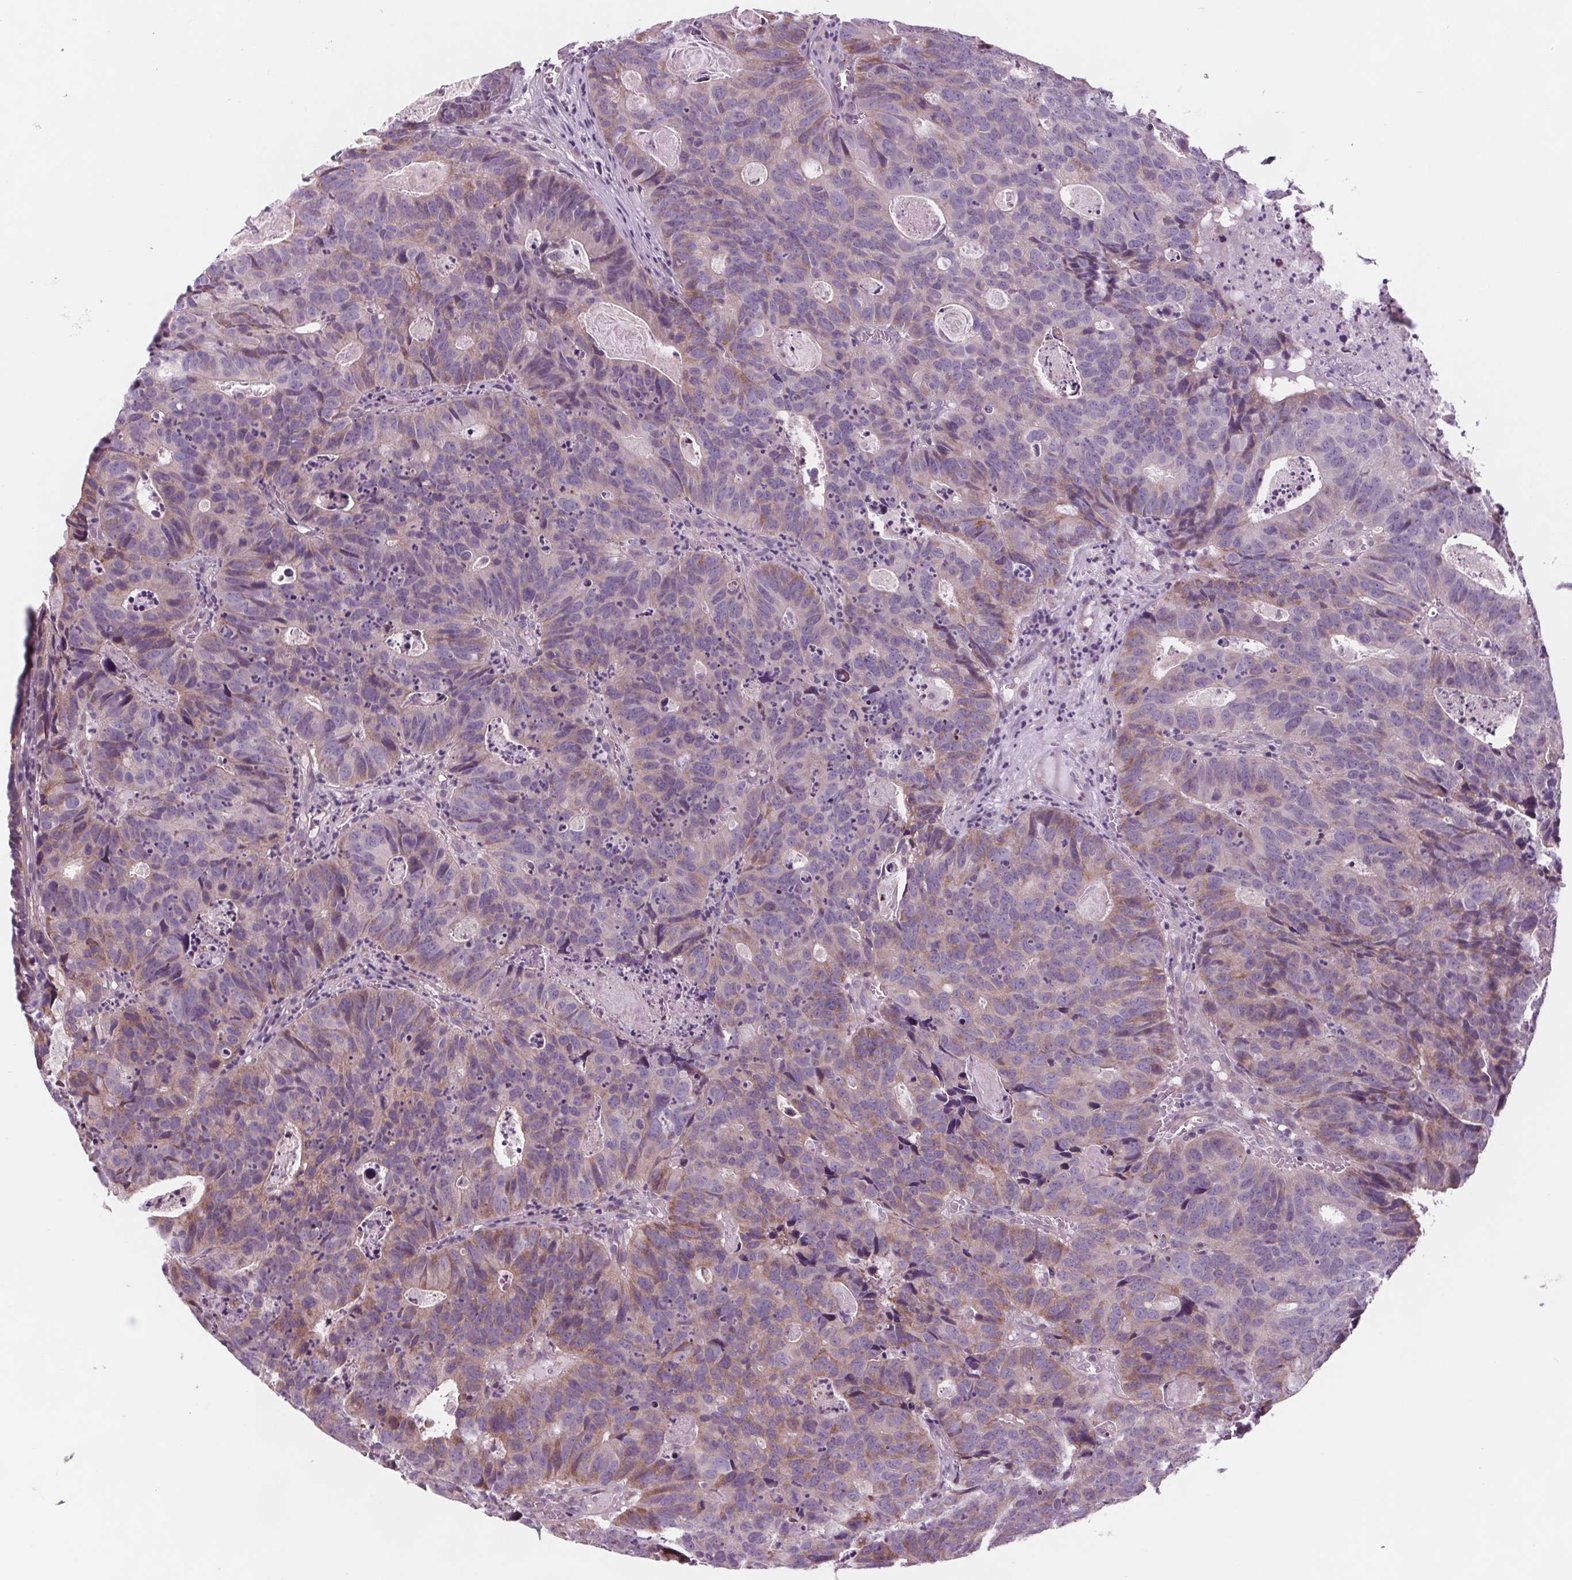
{"staining": {"intensity": "weak", "quantity": "<25%", "location": "cytoplasmic/membranous"}, "tissue": "head and neck cancer", "cell_type": "Tumor cells", "image_type": "cancer", "snomed": [{"axis": "morphology", "description": "Adenocarcinoma, NOS"}, {"axis": "topography", "description": "Head-Neck"}], "caption": "IHC of head and neck cancer (adenocarcinoma) shows no staining in tumor cells. Nuclei are stained in blue.", "gene": "SAMD5", "patient": {"sex": "male", "age": 62}}